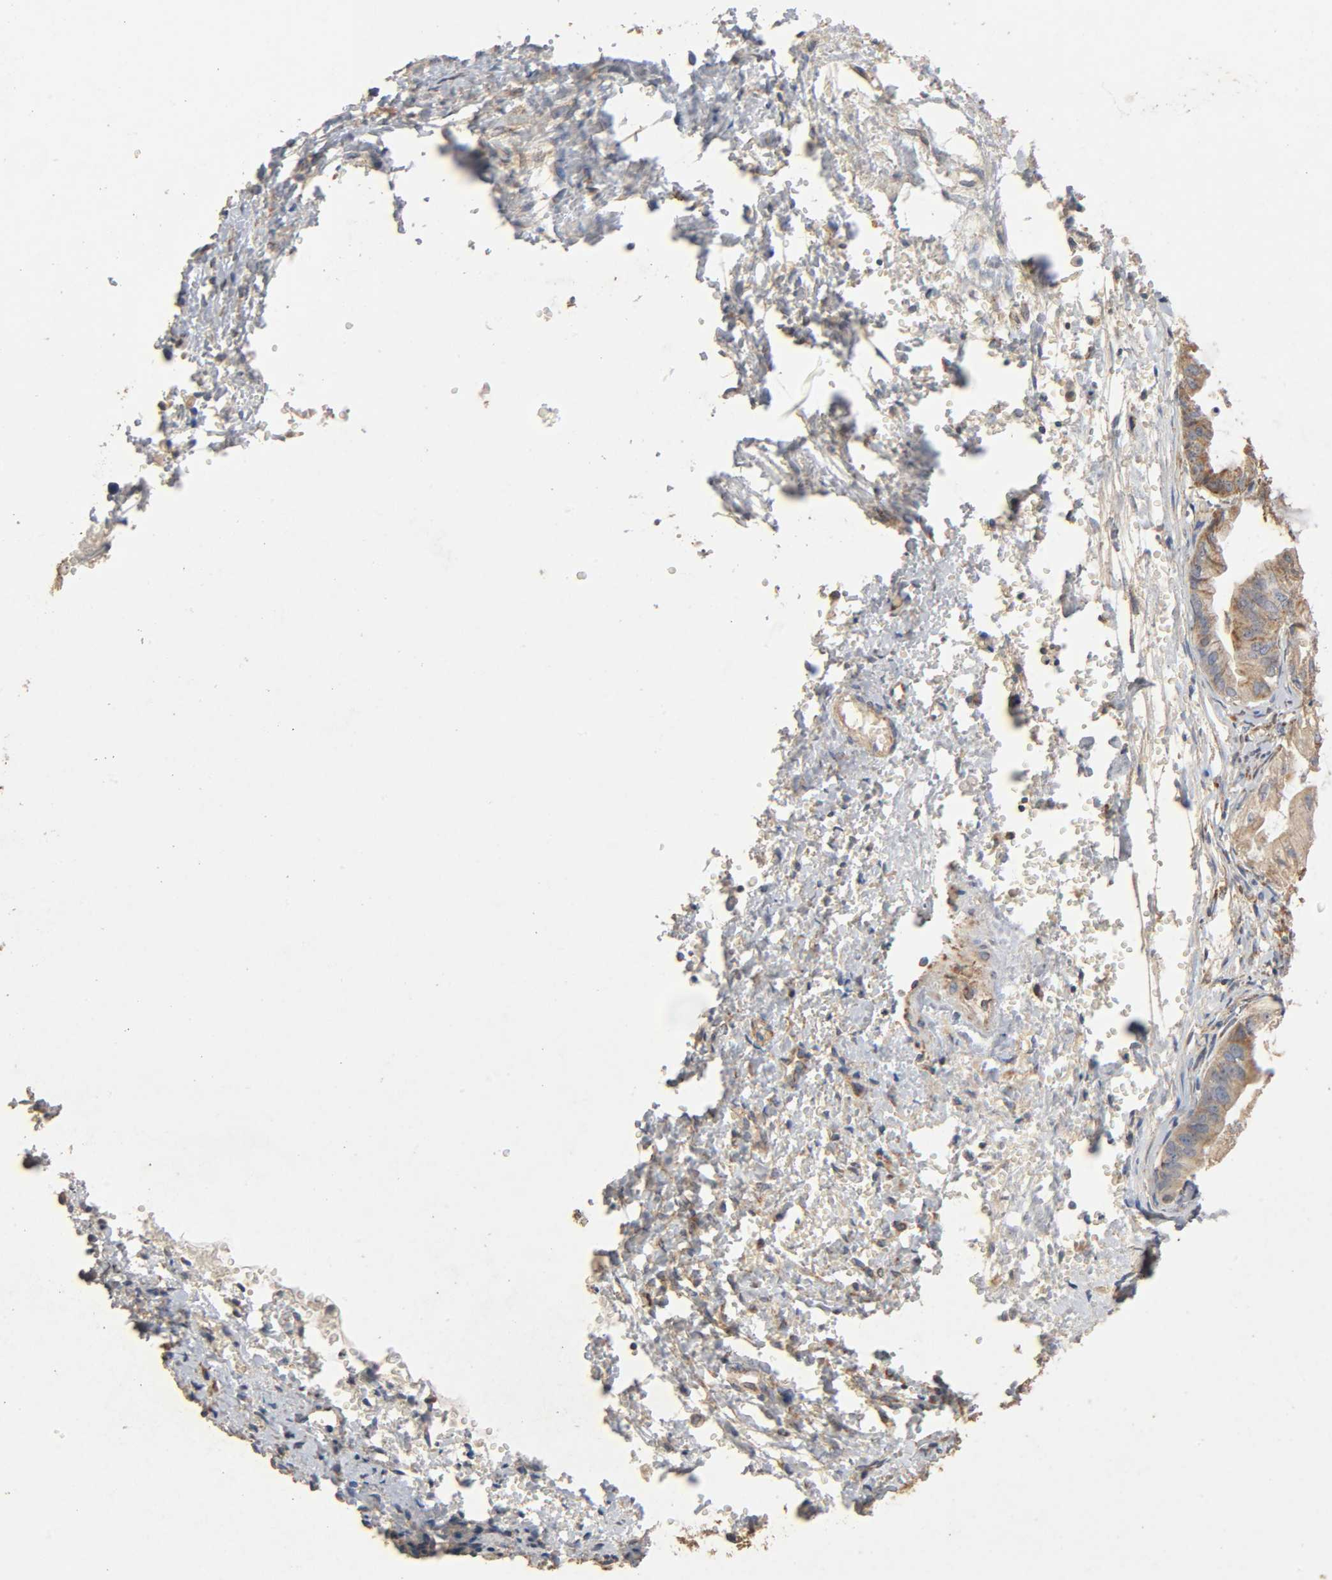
{"staining": {"intensity": "weak", "quantity": "25%-75%", "location": "cytoplasmic/membranous"}, "tissue": "ovarian cancer", "cell_type": "Tumor cells", "image_type": "cancer", "snomed": [{"axis": "morphology", "description": "Cystadenocarcinoma, mucinous, NOS"}, {"axis": "topography", "description": "Ovary"}], "caption": "Immunohistochemistry histopathology image of neoplastic tissue: human ovarian cancer stained using IHC reveals low levels of weak protein expression localized specifically in the cytoplasmic/membranous of tumor cells, appearing as a cytoplasmic/membranous brown color.", "gene": "NDUFS3", "patient": {"sex": "female", "age": 36}}